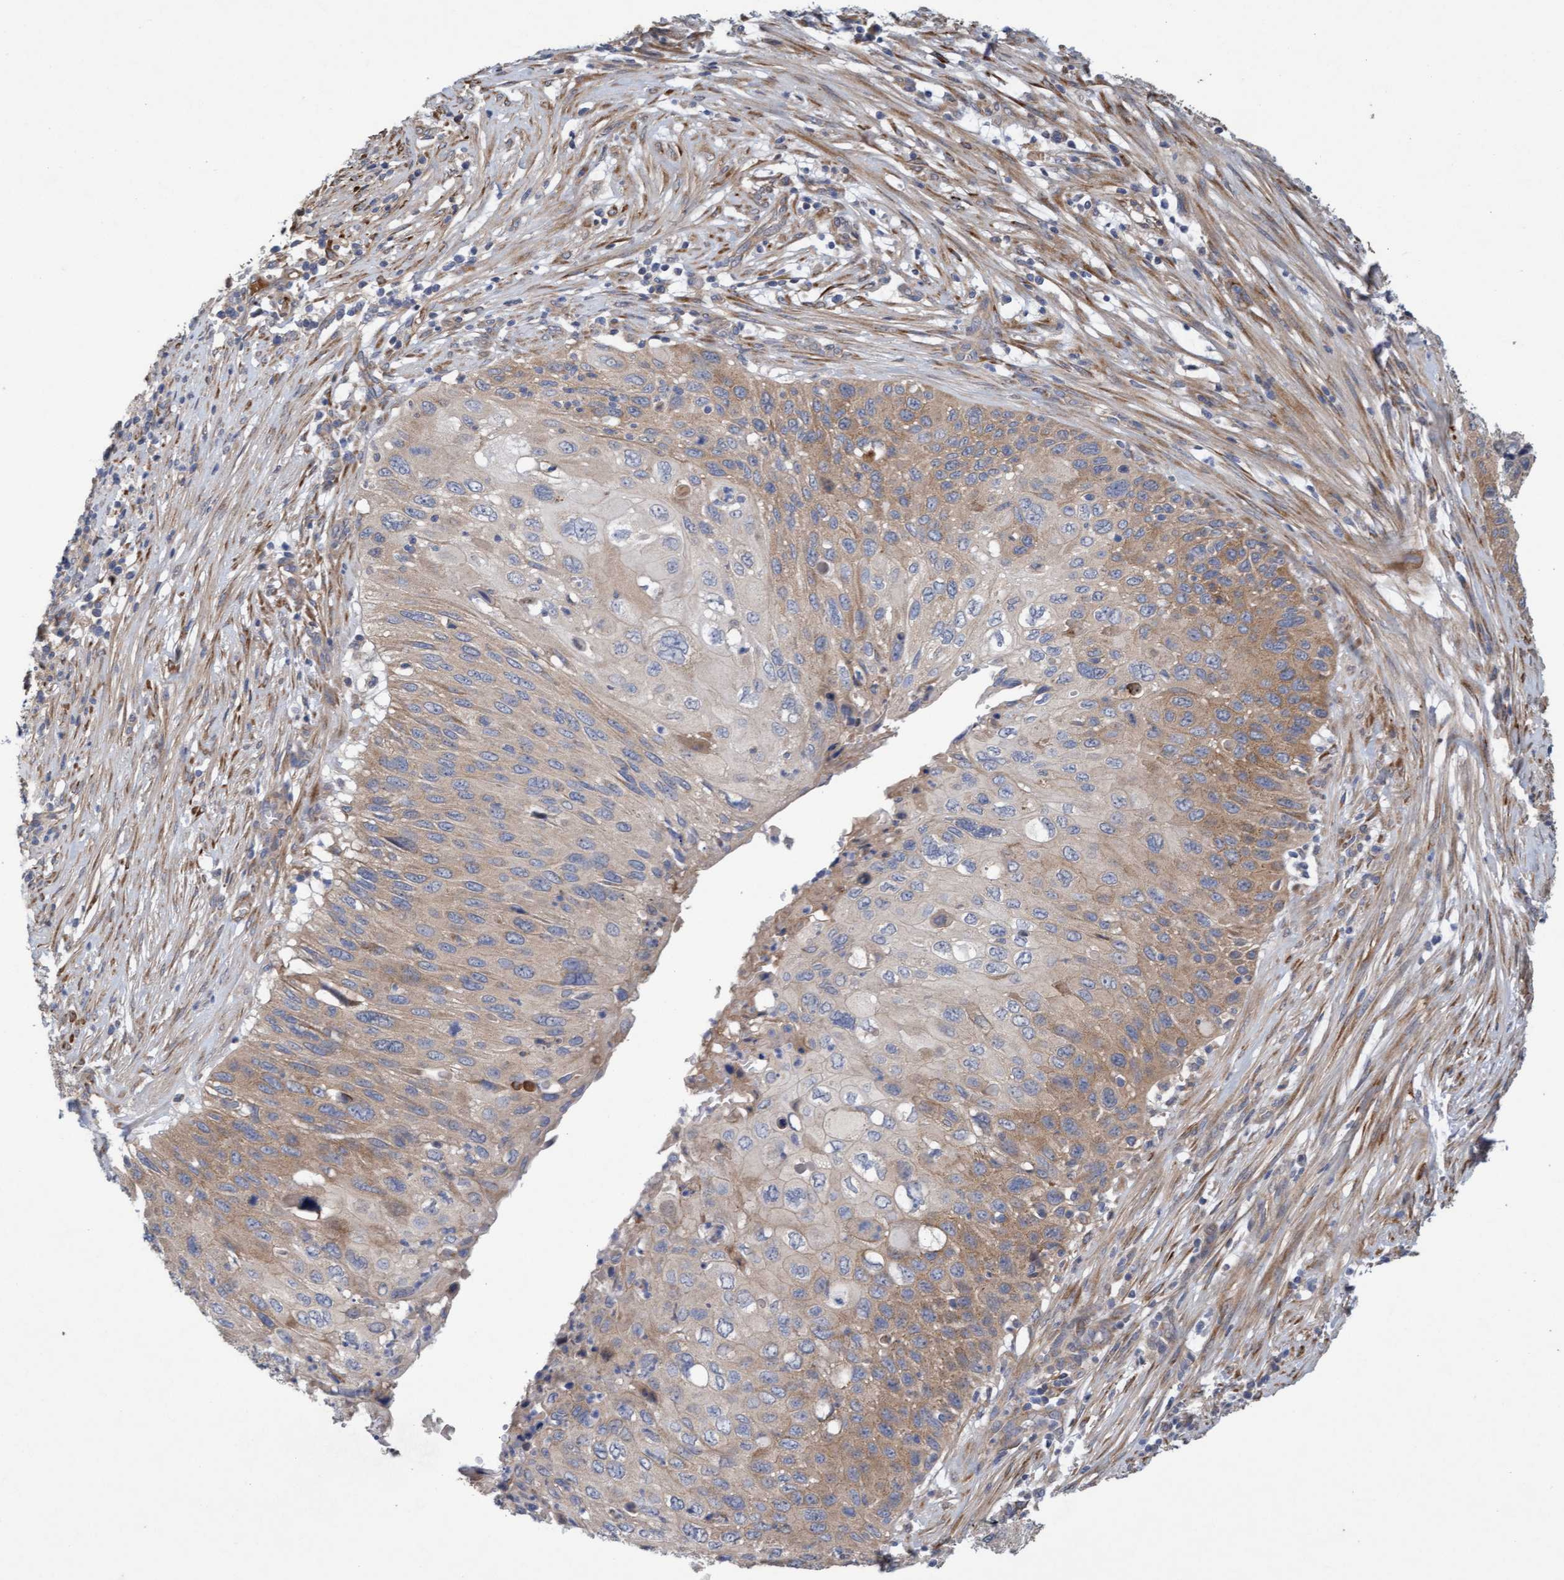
{"staining": {"intensity": "weak", "quantity": "25%-75%", "location": "cytoplasmic/membranous"}, "tissue": "cervical cancer", "cell_type": "Tumor cells", "image_type": "cancer", "snomed": [{"axis": "morphology", "description": "Squamous cell carcinoma, NOS"}, {"axis": "topography", "description": "Cervix"}], "caption": "Cervical cancer stained with a brown dye exhibits weak cytoplasmic/membranous positive positivity in about 25%-75% of tumor cells.", "gene": "DDHD2", "patient": {"sex": "female", "age": 70}}